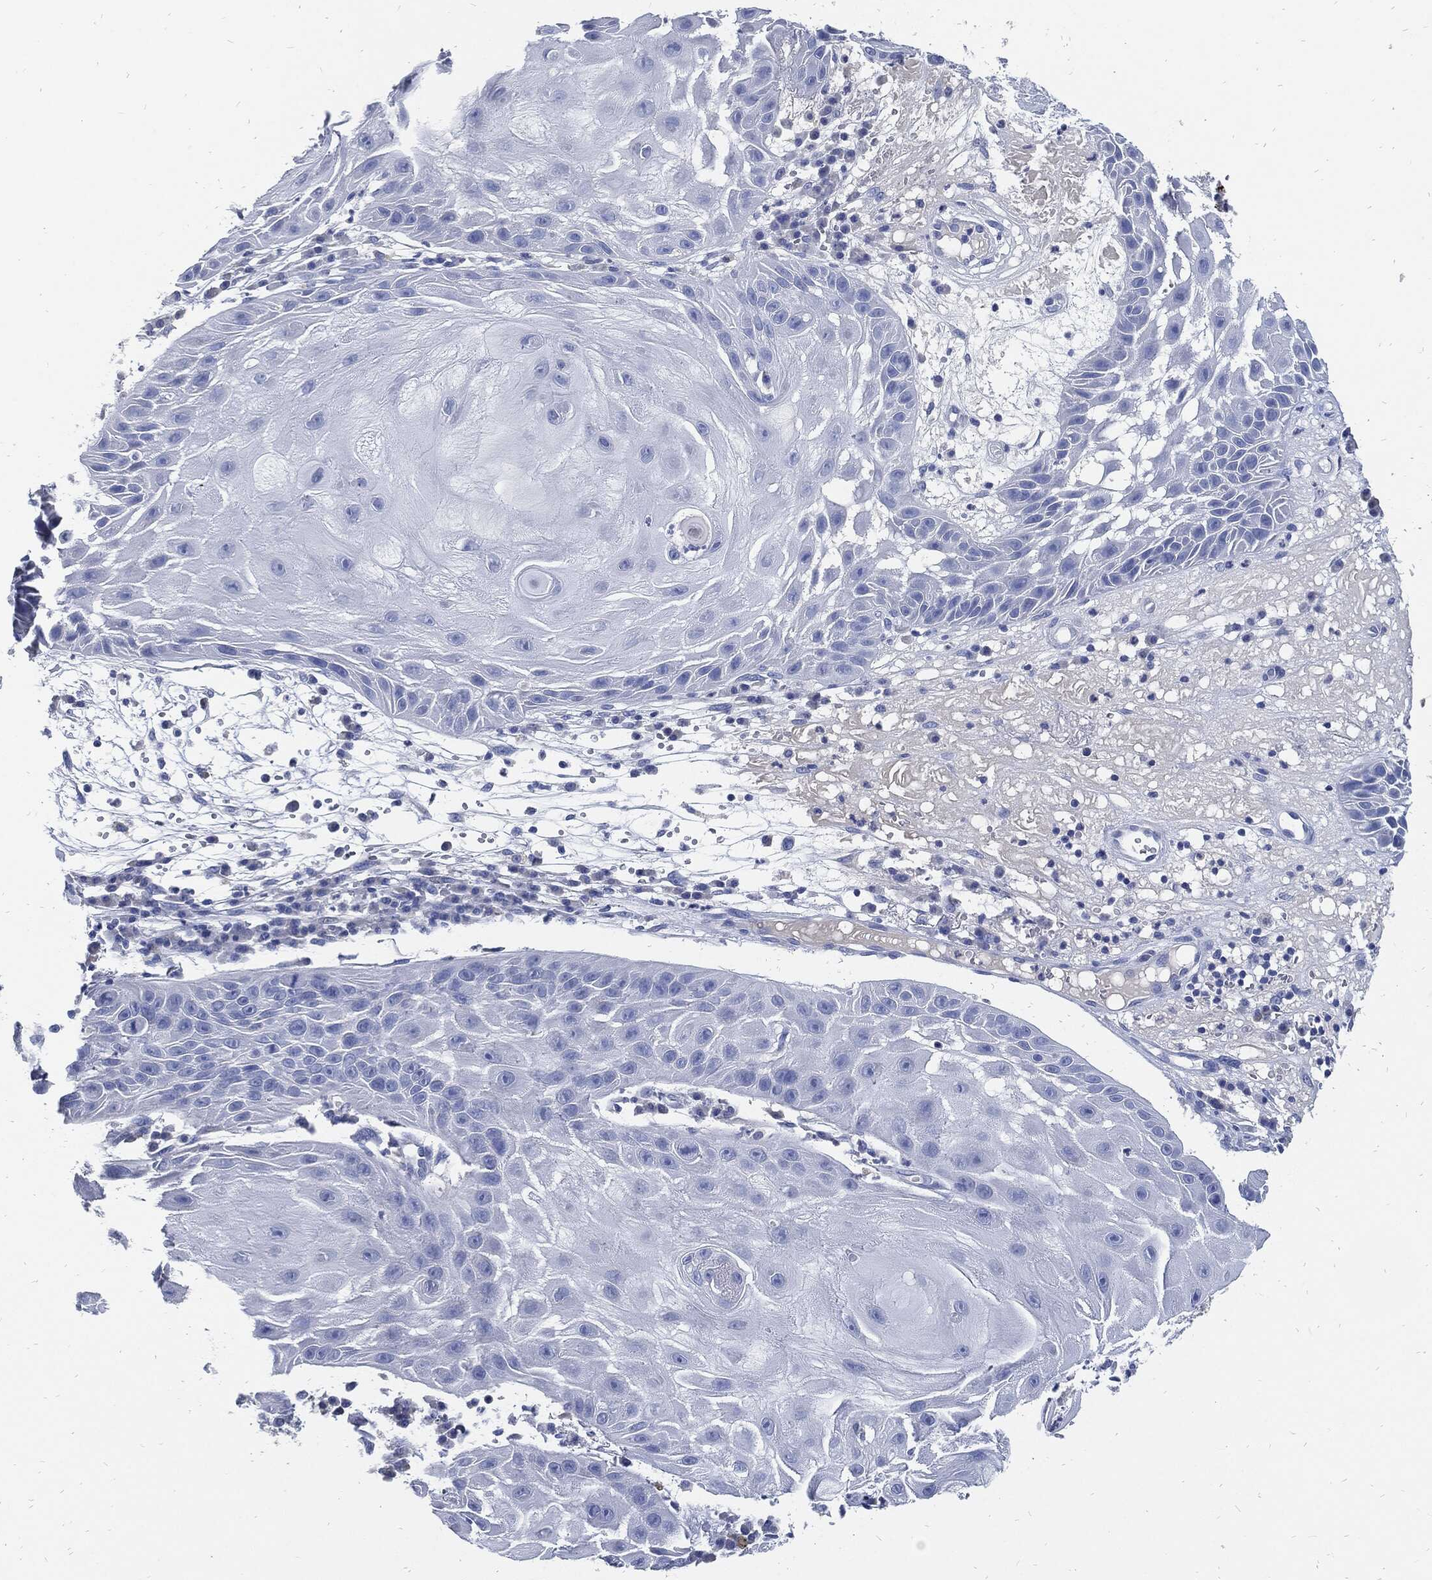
{"staining": {"intensity": "negative", "quantity": "none", "location": "none"}, "tissue": "skin cancer", "cell_type": "Tumor cells", "image_type": "cancer", "snomed": [{"axis": "morphology", "description": "Normal tissue, NOS"}, {"axis": "morphology", "description": "Squamous cell carcinoma, NOS"}, {"axis": "topography", "description": "Skin"}], "caption": "Immunohistochemical staining of skin squamous cell carcinoma displays no significant staining in tumor cells.", "gene": "FABP4", "patient": {"sex": "male", "age": 79}}